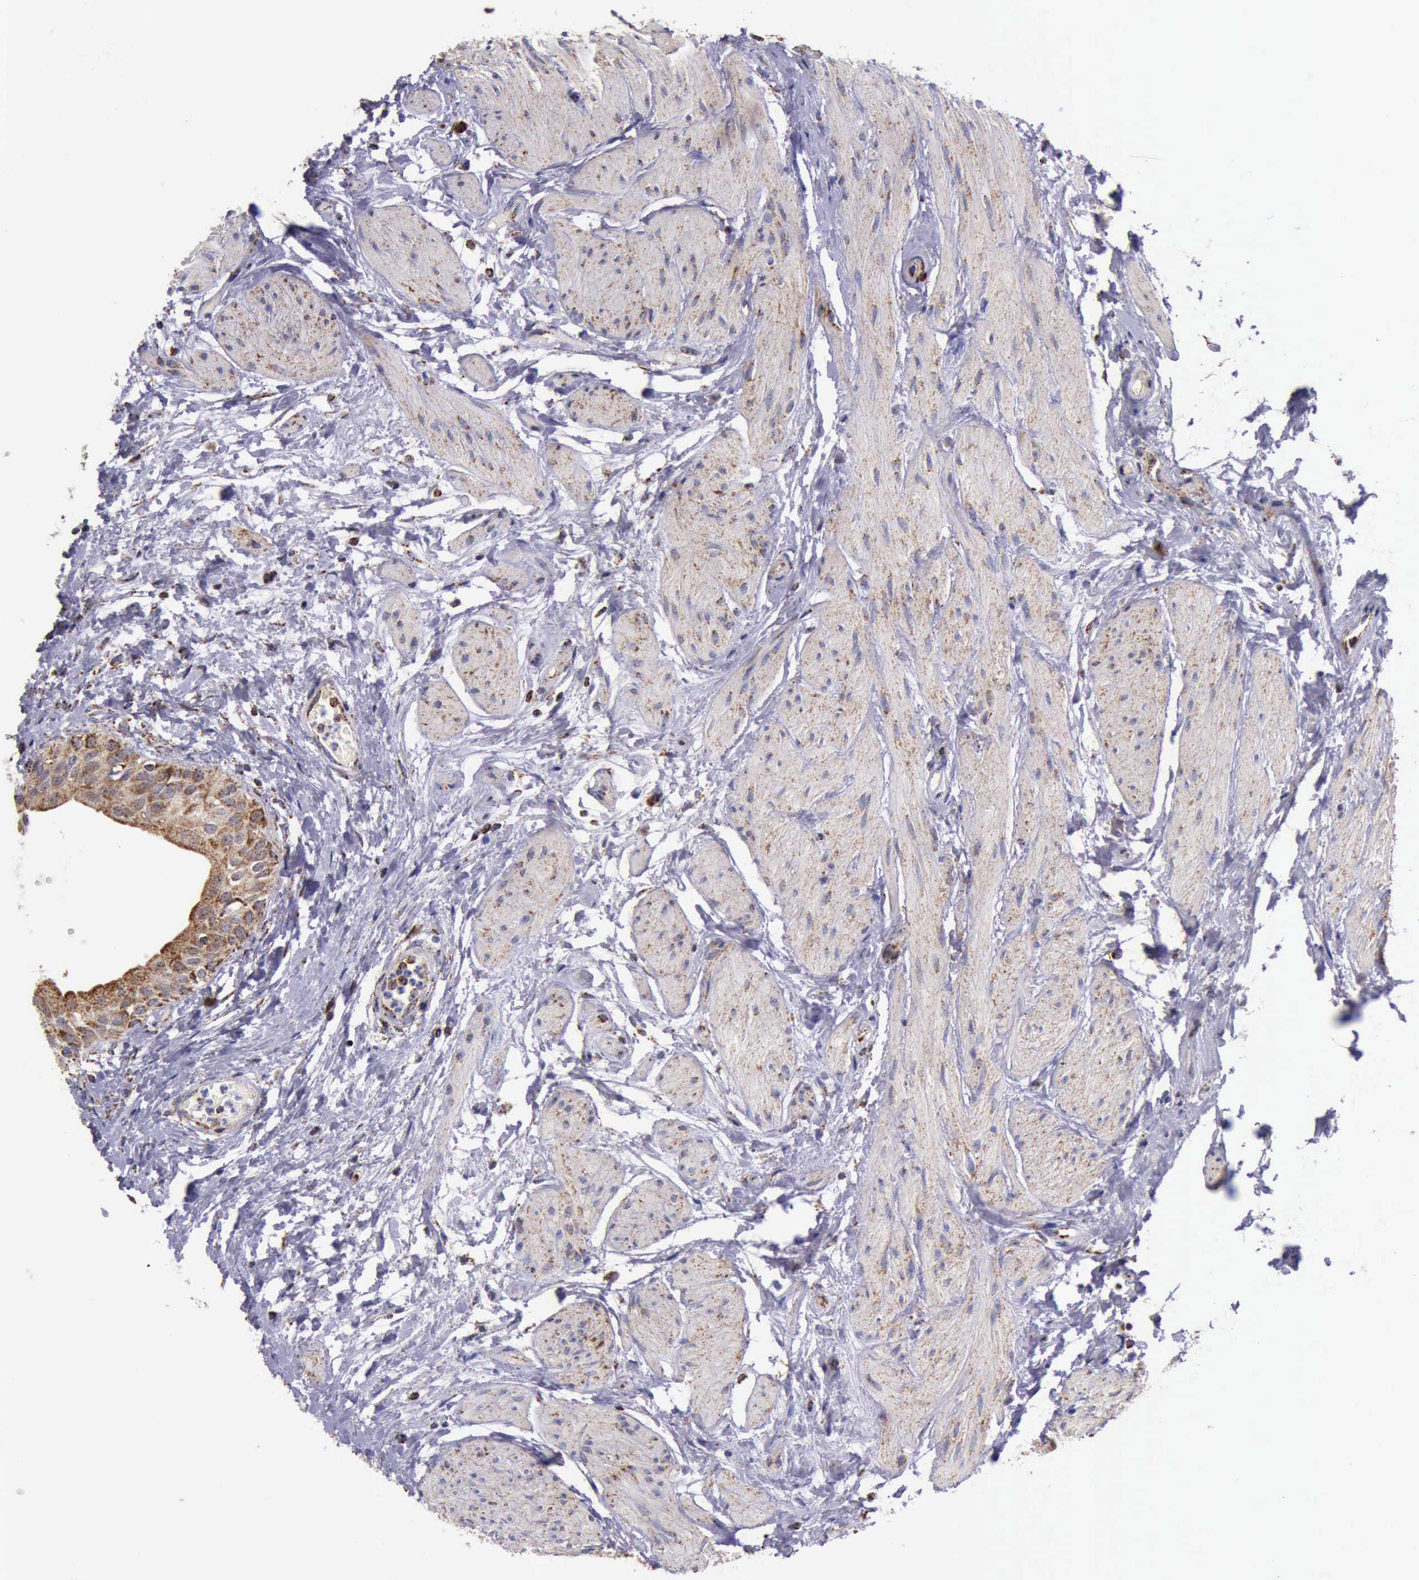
{"staining": {"intensity": "strong", "quantity": ">75%", "location": "cytoplasmic/membranous"}, "tissue": "urinary bladder", "cell_type": "Urothelial cells", "image_type": "normal", "snomed": [{"axis": "morphology", "description": "Normal tissue, NOS"}, {"axis": "topography", "description": "Urinary bladder"}], "caption": "A brown stain labels strong cytoplasmic/membranous positivity of a protein in urothelial cells of unremarkable urinary bladder. (DAB (3,3'-diaminobenzidine) = brown stain, brightfield microscopy at high magnification).", "gene": "TXN2", "patient": {"sex": "female", "age": 55}}